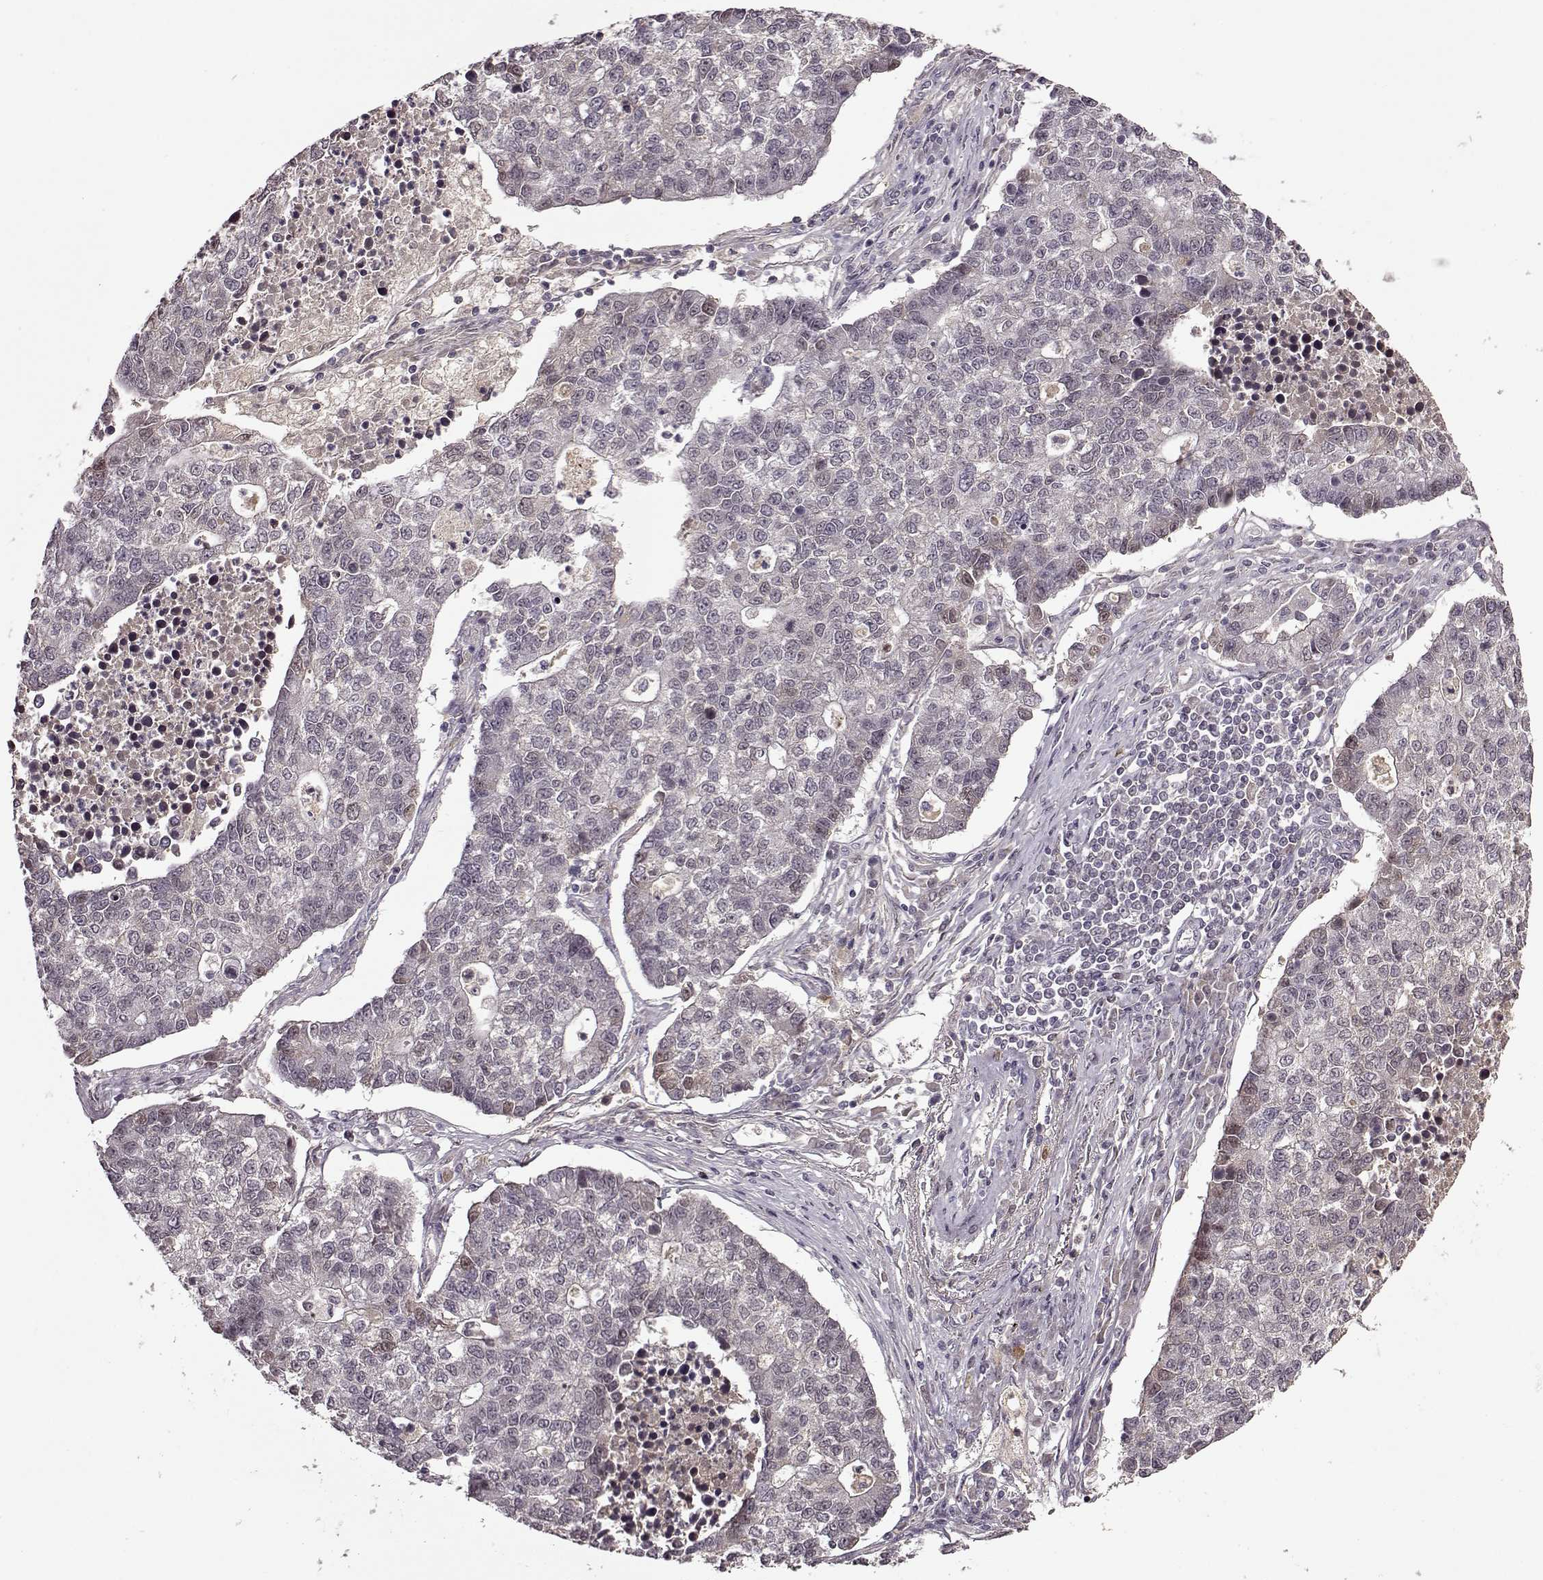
{"staining": {"intensity": "negative", "quantity": "none", "location": "none"}, "tissue": "lung cancer", "cell_type": "Tumor cells", "image_type": "cancer", "snomed": [{"axis": "morphology", "description": "Adenocarcinoma, NOS"}, {"axis": "topography", "description": "Lung"}], "caption": "This is a micrograph of IHC staining of lung adenocarcinoma, which shows no expression in tumor cells.", "gene": "MAIP1", "patient": {"sex": "male", "age": 57}}